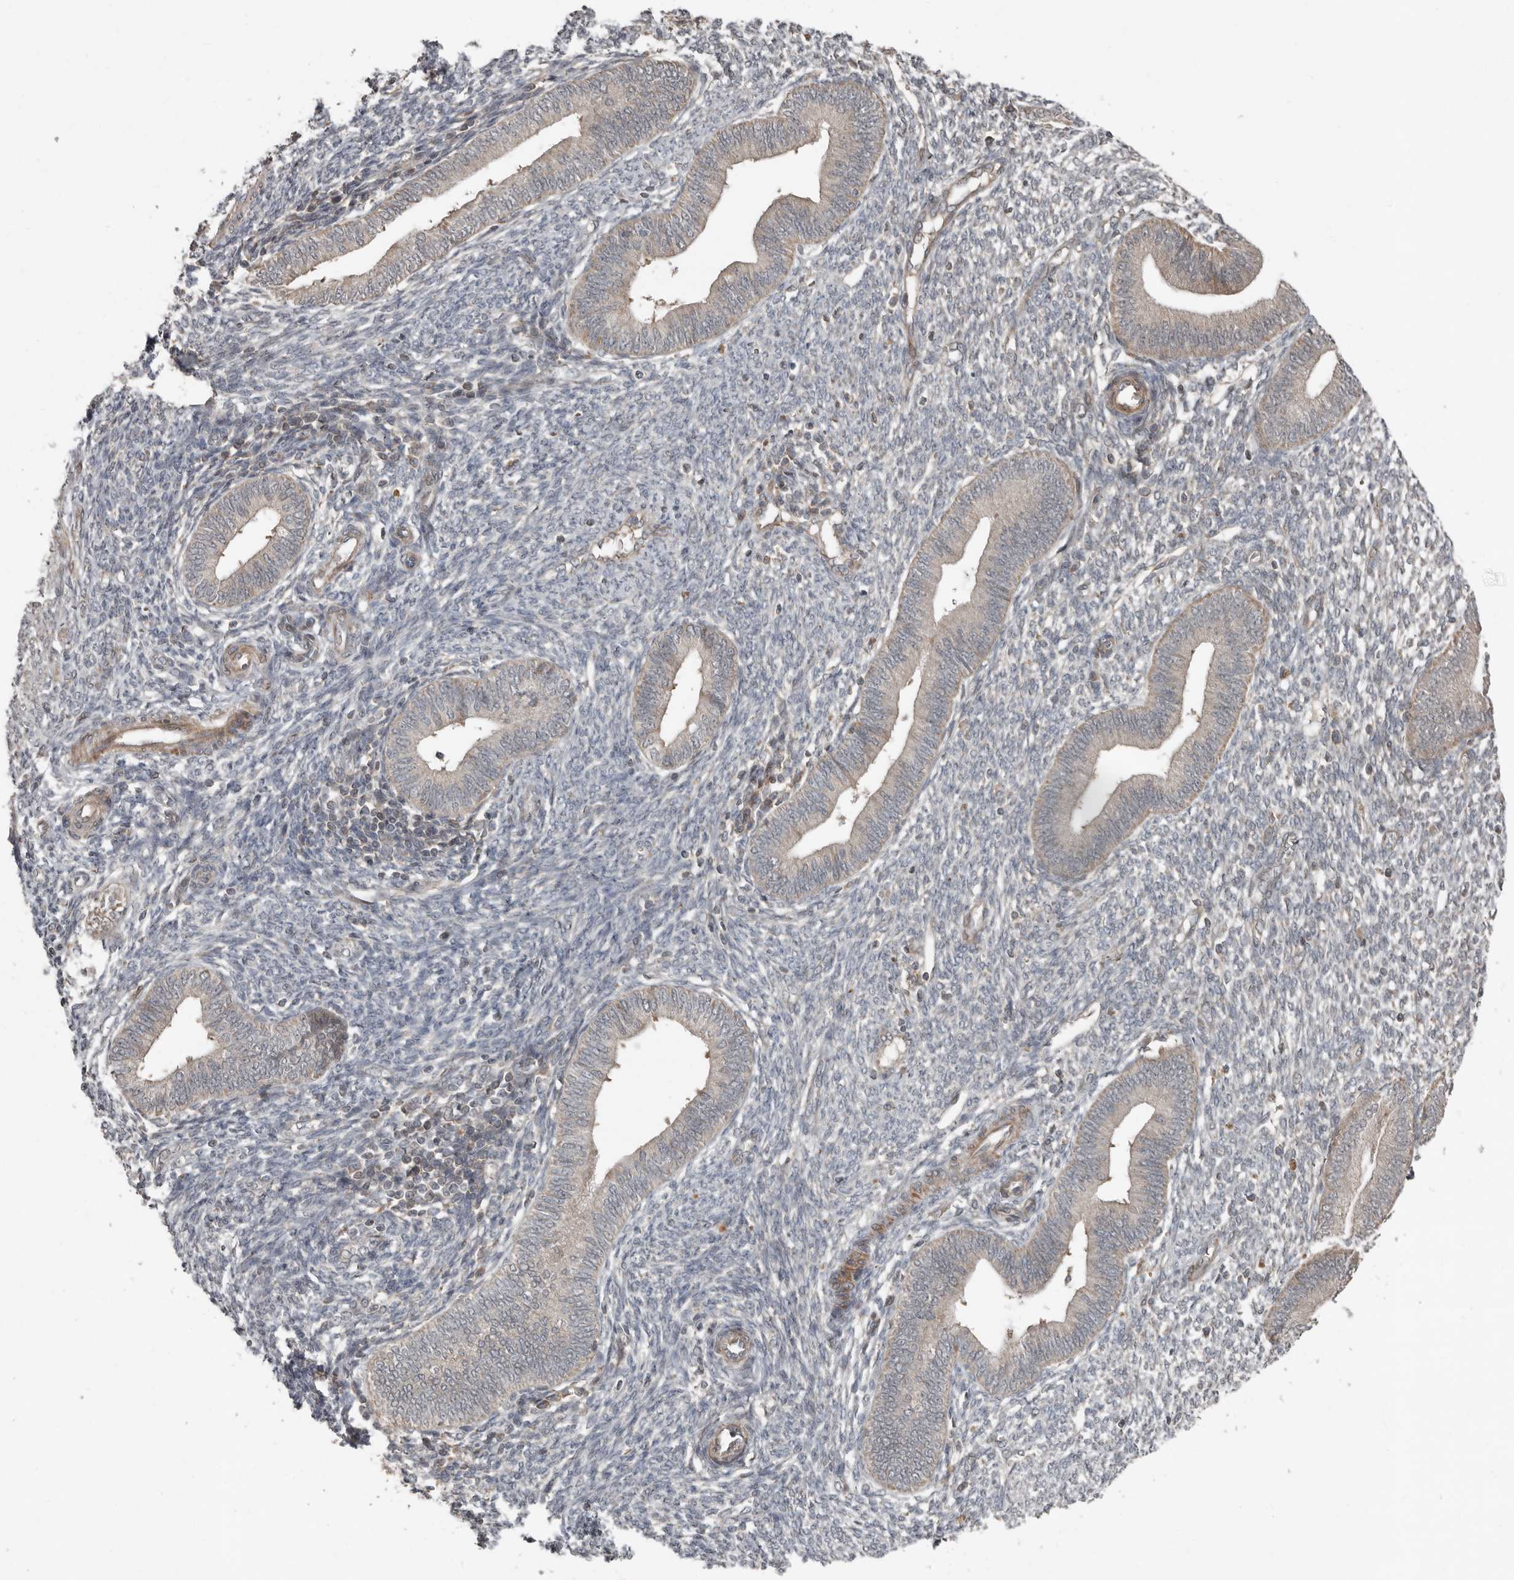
{"staining": {"intensity": "negative", "quantity": "none", "location": "none"}, "tissue": "endometrium", "cell_type": "Cells in endometrial stroma", "image_type": "normal", "snomed": [{"axis": "morphology", "description": "Normal tissue, NOS"}, {"axis": "topography", "description": "Endometrium"}], "caption": "Normal endometrium was stained to show a protein in brown. There is no significant expression in cells in endometrial stroma.", "gene": "SLC6A7", "patient": {"sex": "female", "age": 46}}